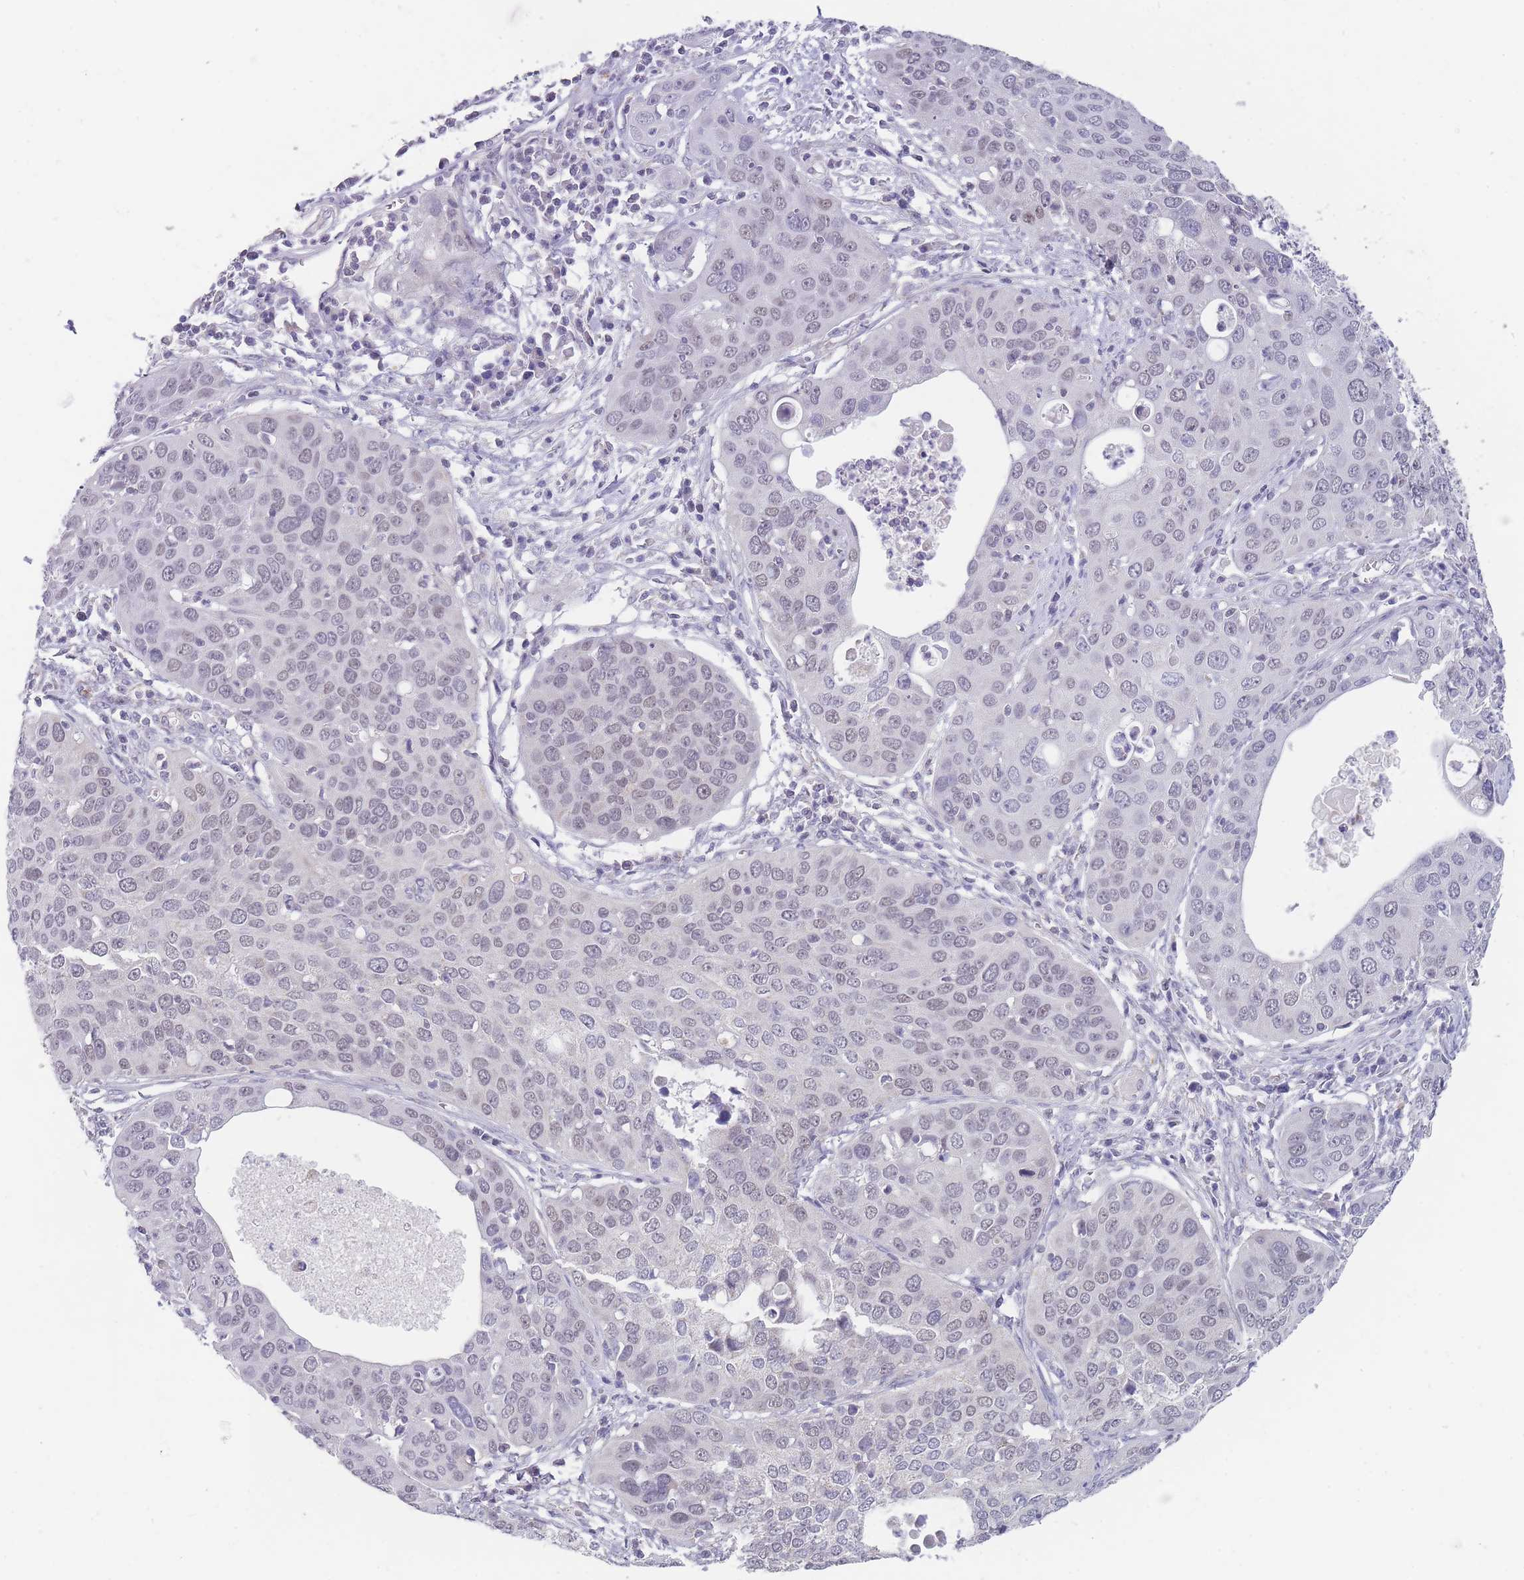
{"staining": {"intensity": "weak", "quantity": "<25%", "location": "nuclear"}, "tissue": "cervical cancer", "cell_type": "Tumor cells", "image_type": "cancer", "snomed": [{"axis": "morphology", "description": "Squamous cell carcinoma, NOS"}, {"axis": "topography", "description": "Cervix"}], "caption": "Immunohistochemistry (IHC) of cervical cancer (squamous cell carcinoma) reveals no staining in tumor cells.", "gene": "ZBTB24", "patient": {"sex": "female", "age": 36}}